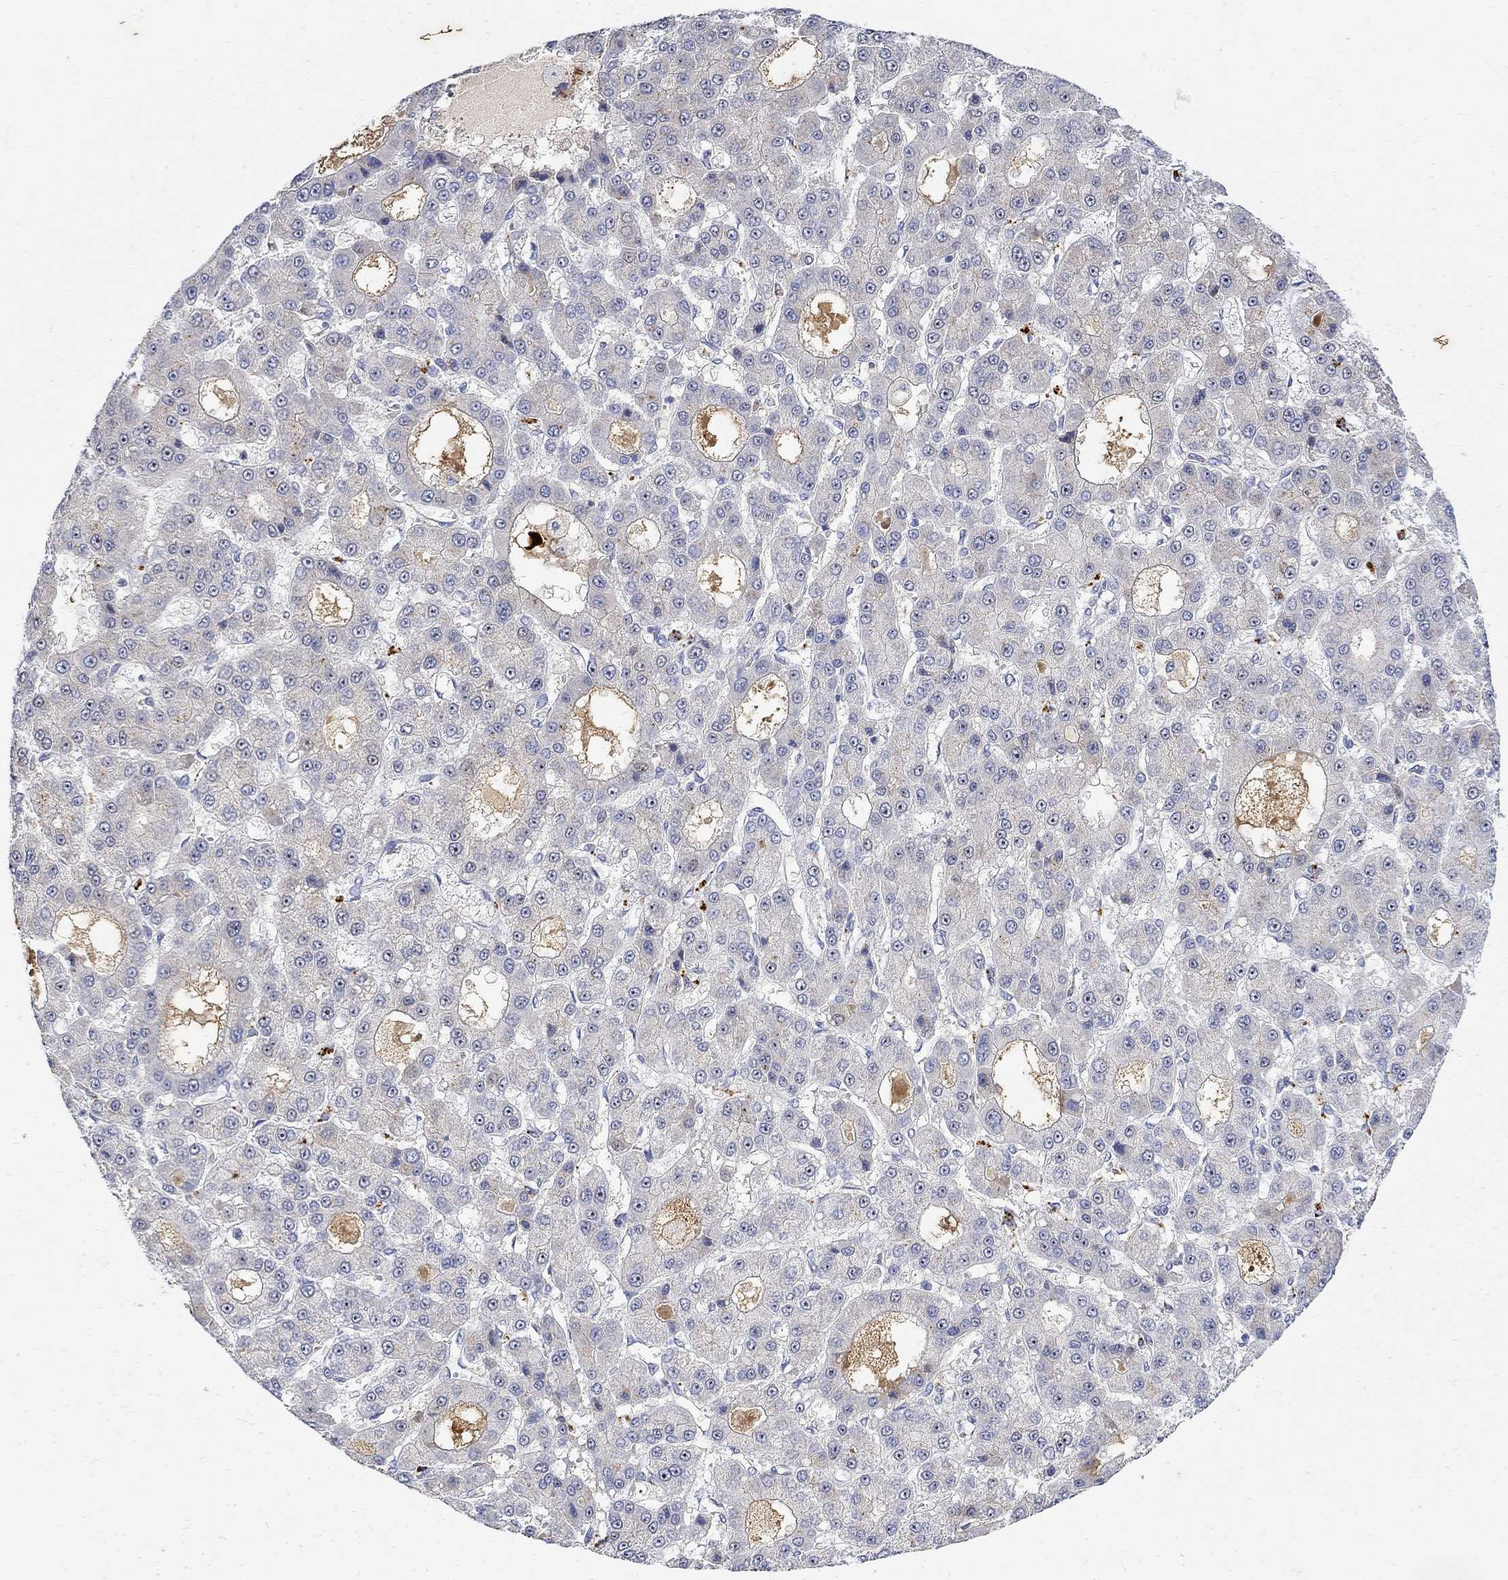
{"staining": {"intensity": "negative", "quantity": "none", "location": "none"}, "tissue": "liver cancer", "cell_type": "Tumor cells", "image_type": "cancer", "snomed": [{"axis": "morphology", "description": "Carcinoma, Hepatocellular, NOS"}, {"axis": "topography", "description": "Liver"}], "caption": "Tumor cells are negative for brown protein staining in liver cancer (hepatocellular carcinoma).", "gene": "FNDC5", "patient": {"sex": "male", "age": 70}}